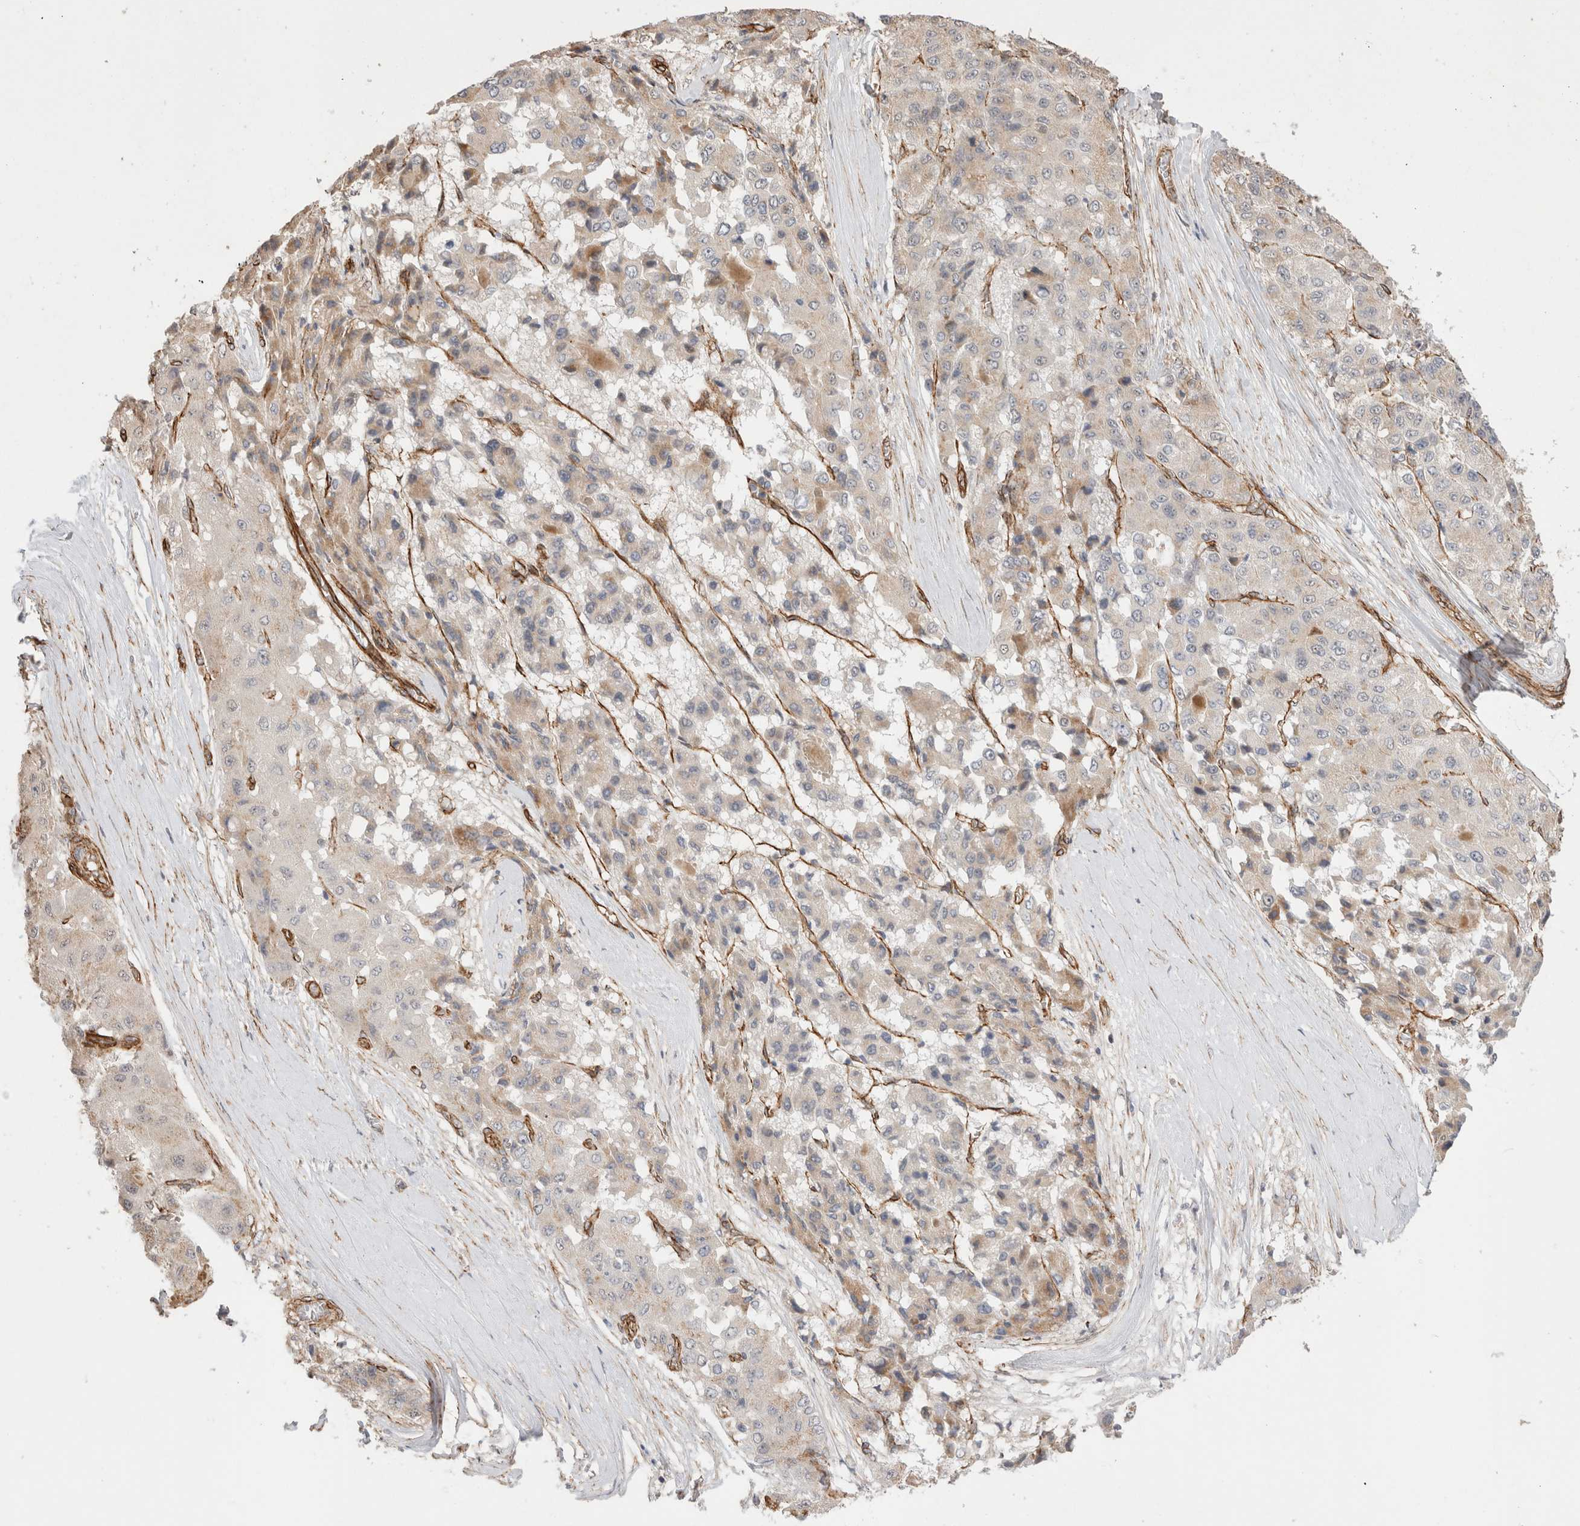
{"staining": {"intensity": "weak", "quantity": "25%-75%", "location": "cytoplasmic/membranous"}, "tissue": "liver cancer", "cell_type": "Tumor cells", "image_type": "cancer", "snomed": [{"axis": "morphology", "description": "Carcinoma, Hepatocellular, NOS"}, {"axis": "topography", "description": "Liver"}], "caption": "IHC staining of liver hepatocellular carcinoma, which displays low levels of weak cytoplasmic/membranous positivity in approximately 25%-75% of tumor cells indicating weak cytoplasmic/membranous protein staining. The staining was performed using DAB (3,3'-diaminobenzidine) (brown) for protein detection and nuclei were counterstained in hematoxylin (blue).", "gene": "CAAP1", "patient": {"sex": "male", "age": 80}}